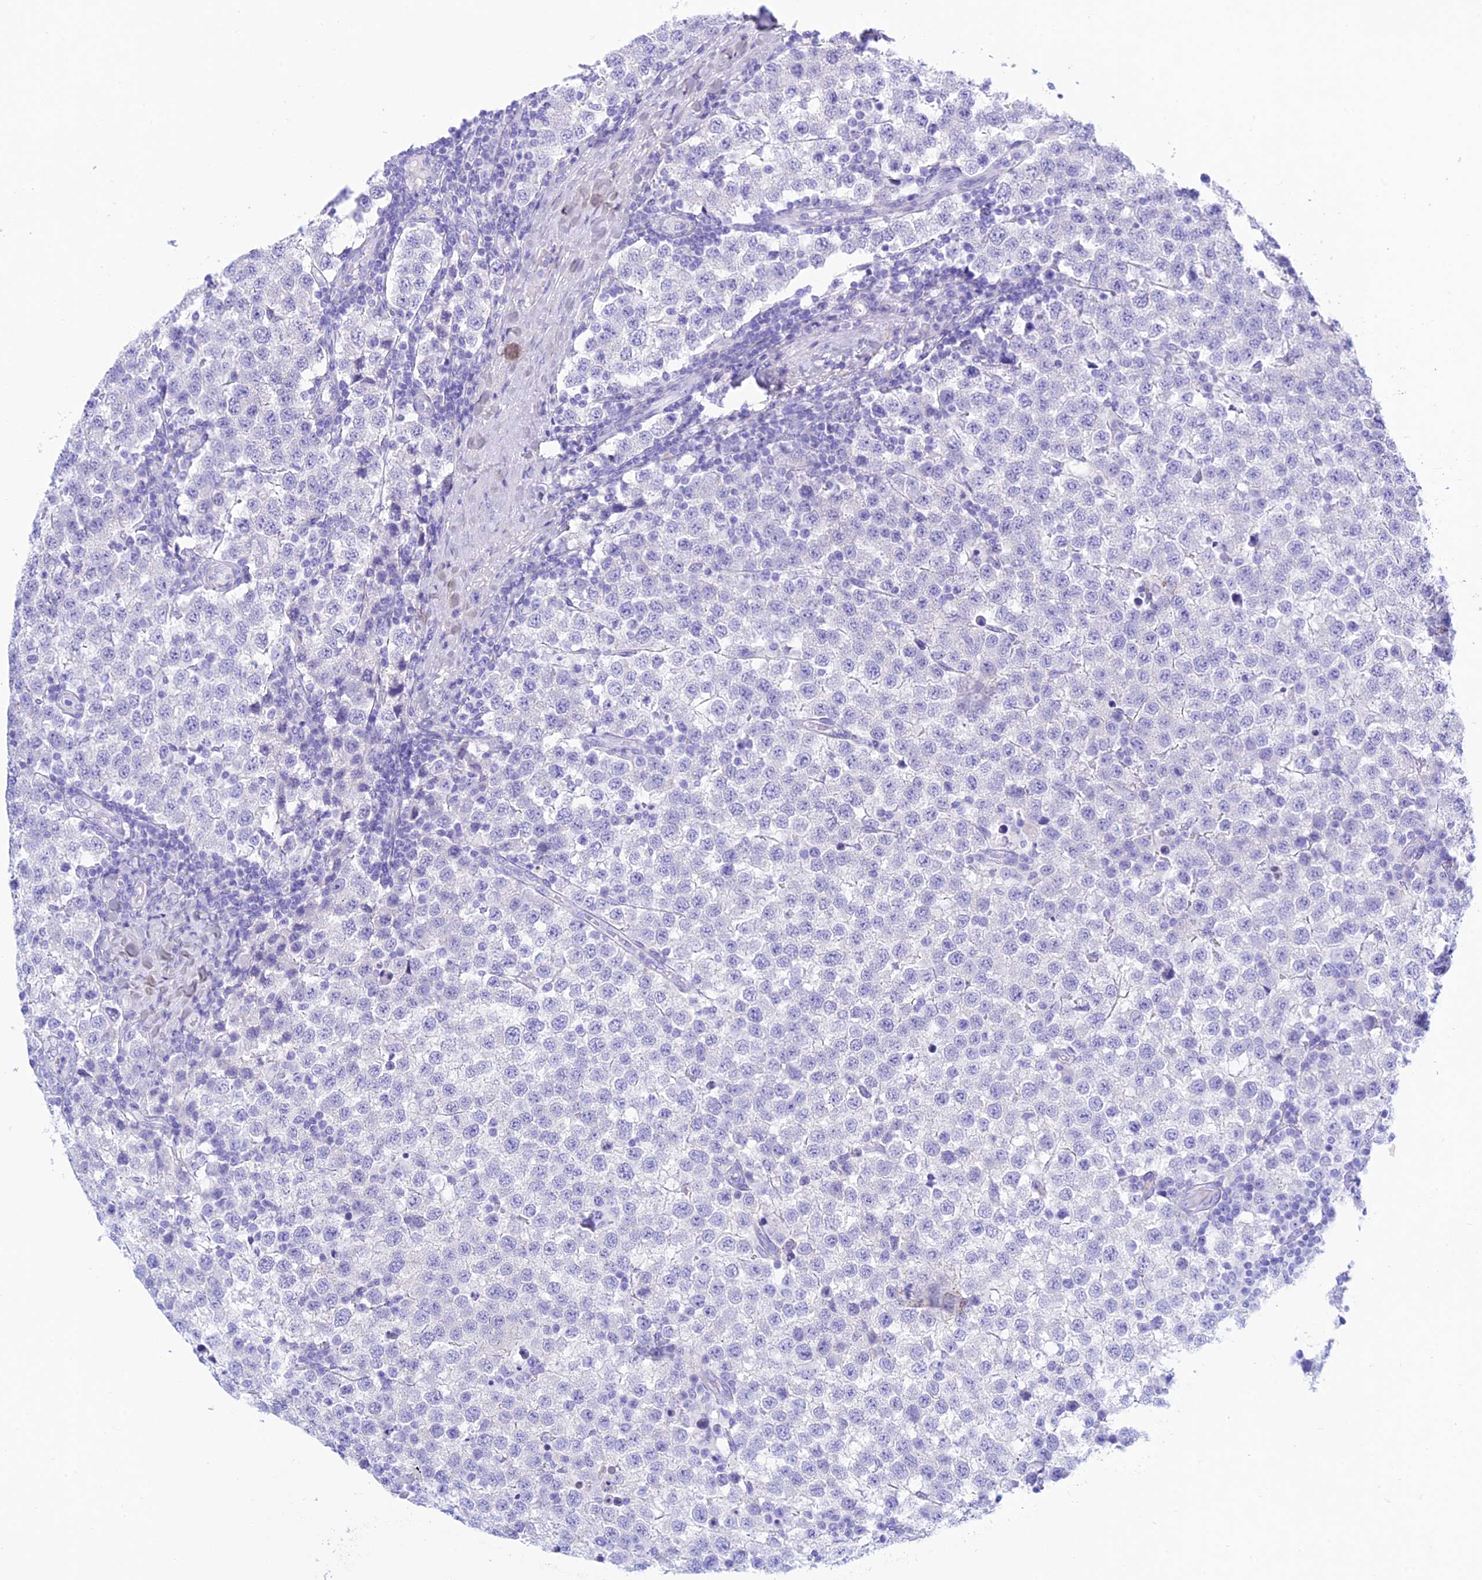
{"staining": {"intensity": "negative", "quantity": "none", "location": "none"}, "tissue": "testis cancer", "cell_type": "Tumor cells", "image_type": "cancer", "snomed": [{"axis": "morphology", "description": "Seminoma, NOS"}, {"axis": "topography", "description": "Testis"}], "caption": "Immunohistochemistry (IHC) image of neoplastic tissue: testis seminoma stained with DAB (3,3'-diaminobenzidine) exhibits no significant protein expression in tumor cells.", "gene": "PRNP", "patient": {"sex": "male", "age": 34}}